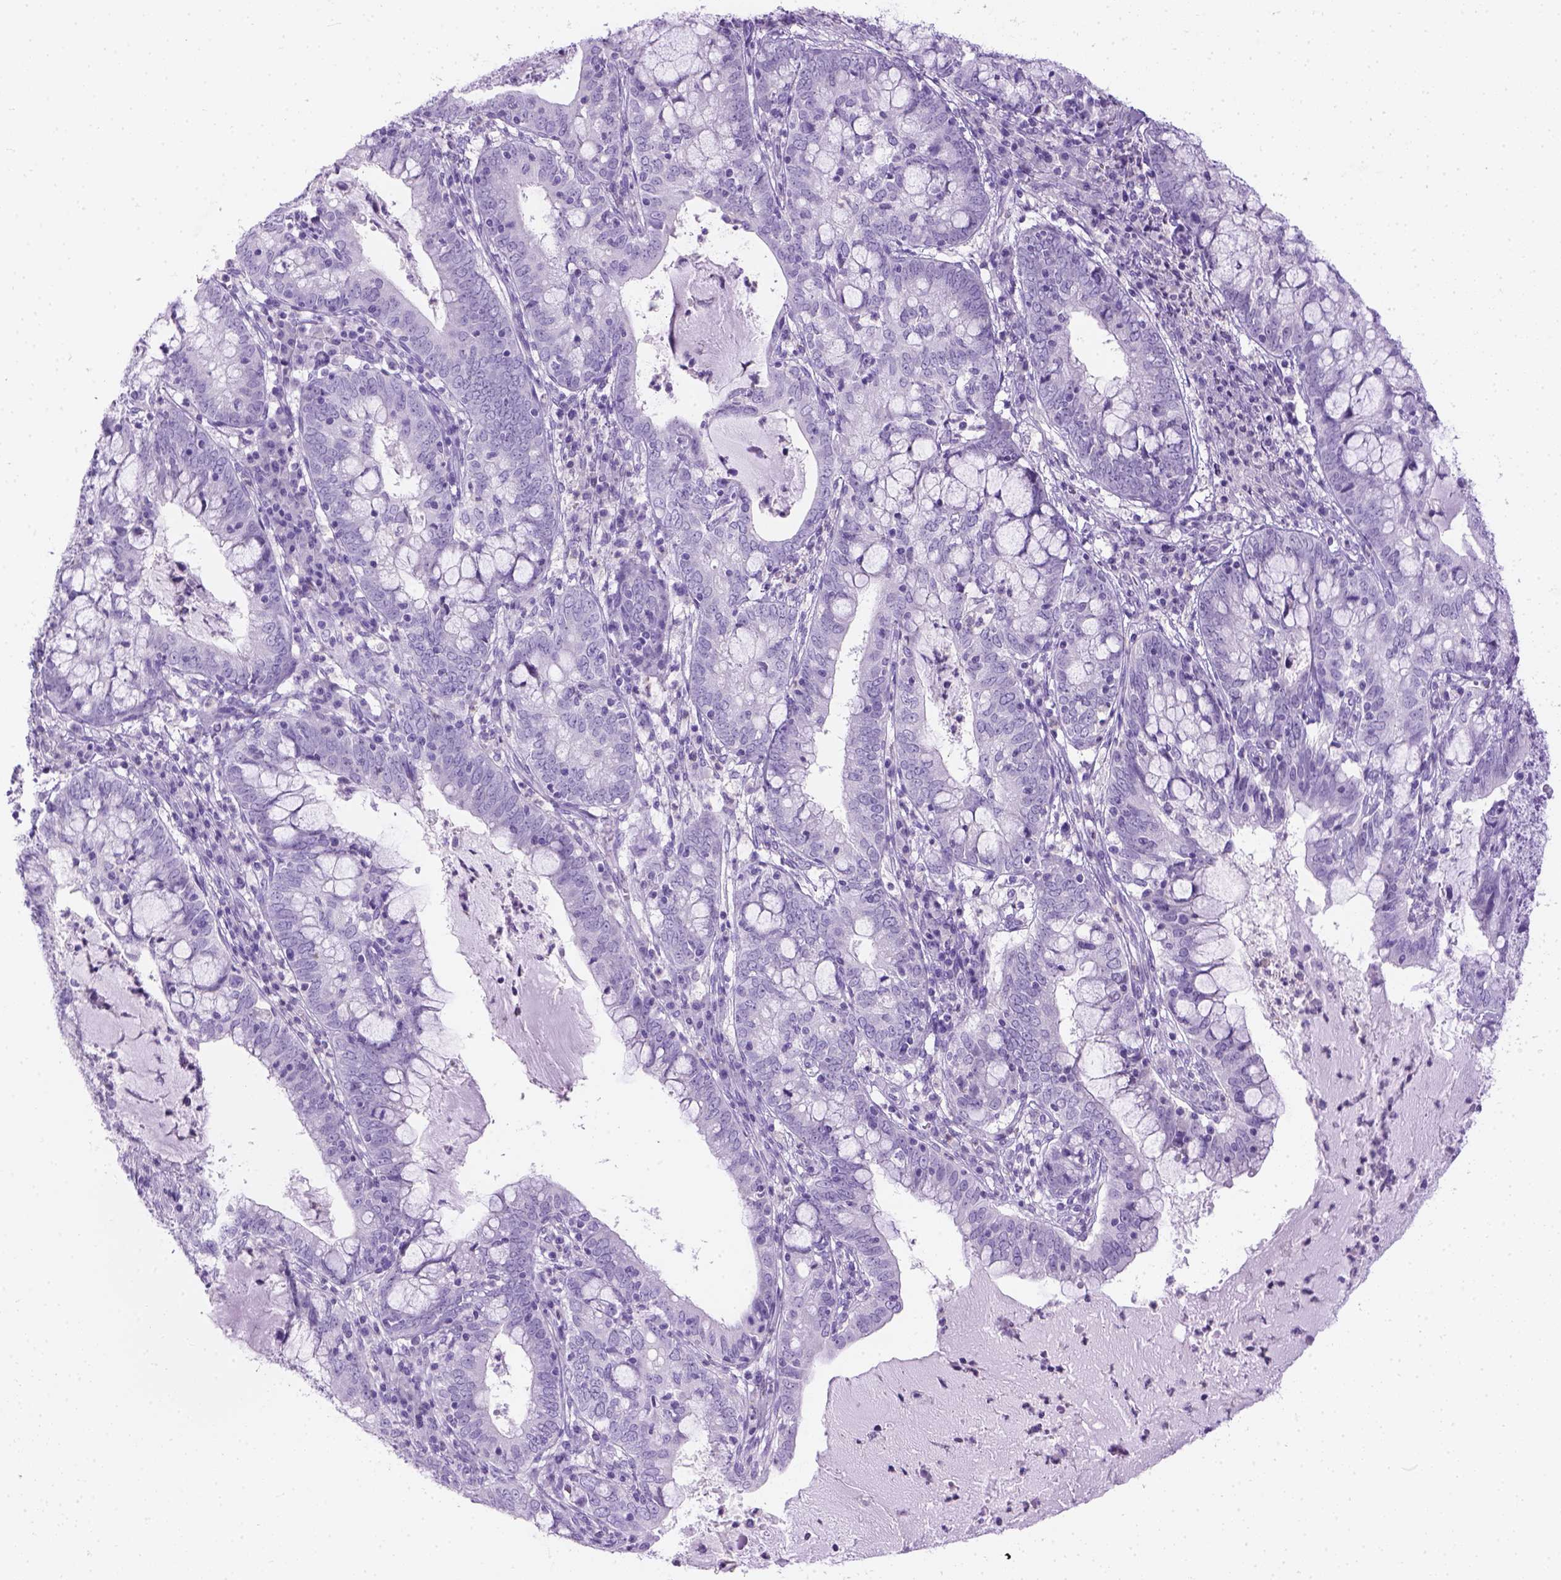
{"staining": {"intensity": "negative", "quantity": "none", "location": "none"}, "tissue": "cervical cancer", "cell_type": "Tumor cells", "image_type": "cancer", "snomed": [{"axis": "morphology", "description": "Adenocarcinoma, NOS"}, {"axis": "topography", "description": "Cervix"}], "caption": "Human cervical cancer (adenocarcinoma) stained for a protein using immunohistochemistry (IHC) displays no staining in tumor cells.", "gene": "TMEM38A", "patient": {"sex": "female", "age": 40}}